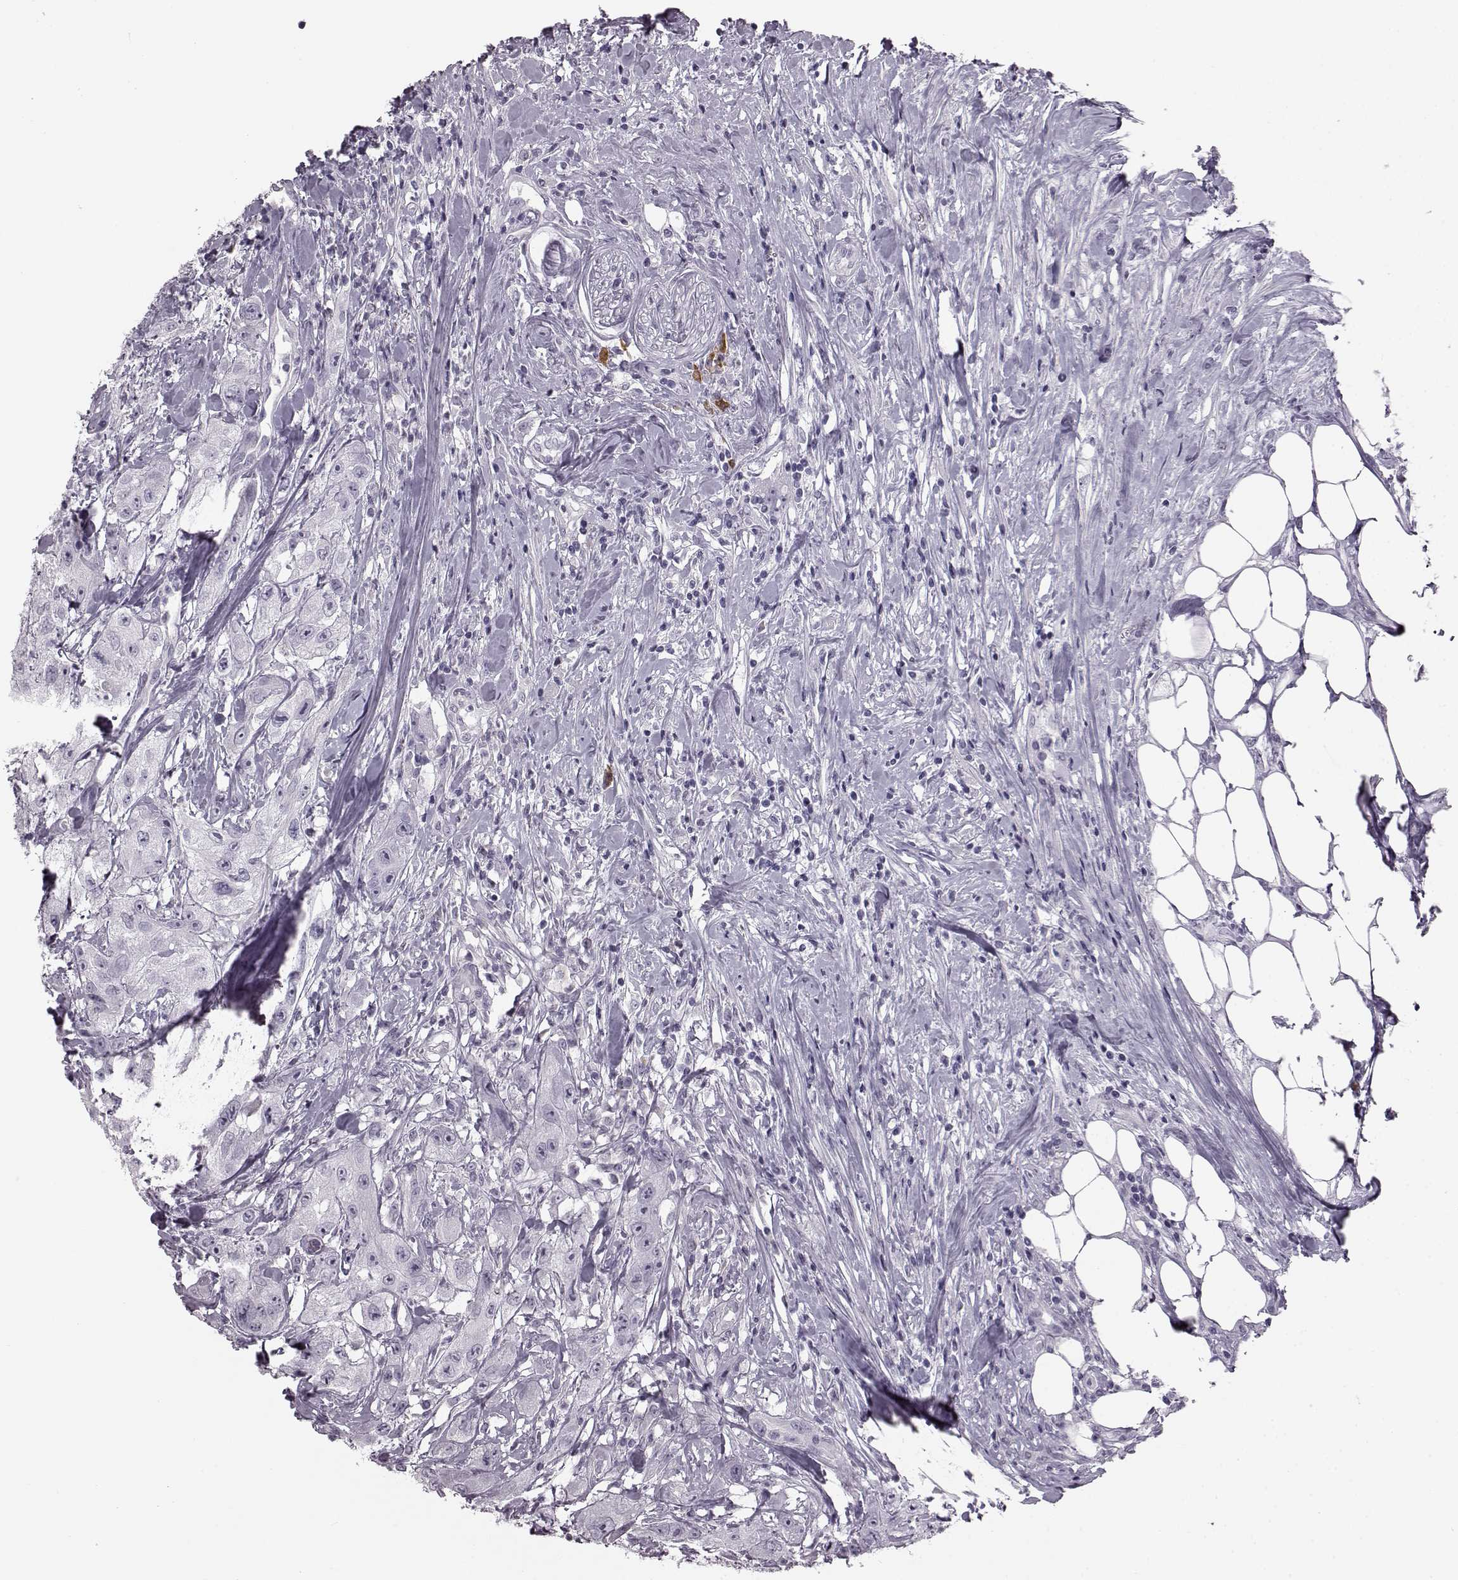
{"staining": {"intensity": "negative", "quantity": "none", "location": "none"}, "tissue": "urothelial cancer", "cell_type": "Tumor cells", "image_type": "cancer", "snomed": [{"axis": "morphology", "description": "Urothelial carcinoma, High grade"}, {"axis": "topography", "description": "Urinary bladder"}], "caption": "Tumor cells are negative for brown protein staining in high-grade urothelial carcinoma.", "gene": "JSRP1", "patient": {"sex": "male", "age": 79}}